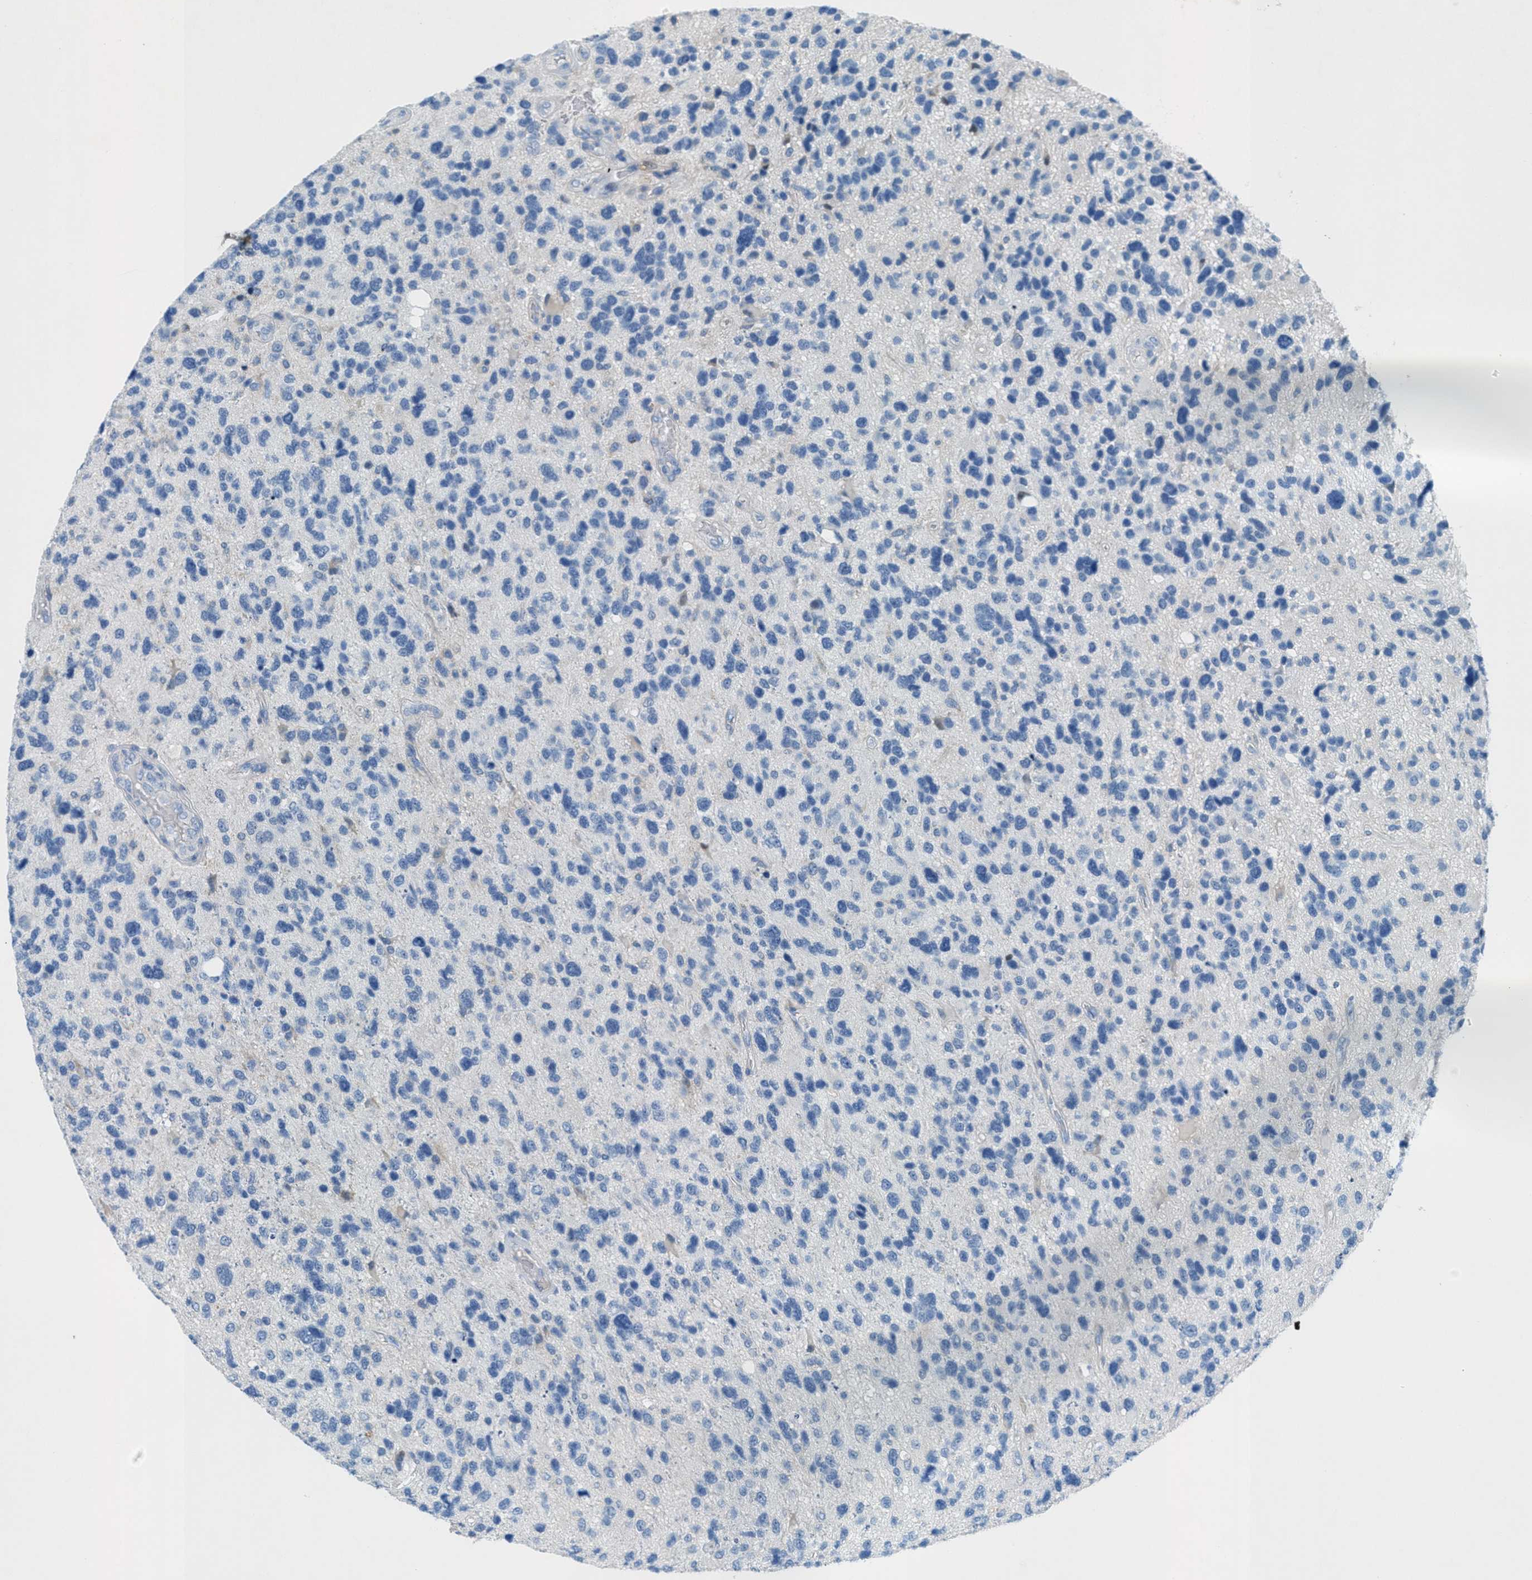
{"staining": {"intensity": "negative", "quantity": "none", "location": "none"}, "tissue": "glioma", "cell_type": "Tumor cells", "image_type": "cancer", "snomed": [{"axis": "morphology", "description": "Glioma, malignant, High grade"}, {"axis": "topography", "description": "Brain"}], "caption": "Immunohistochemical staining of human malignant glioma (high-grade) displays no significant positivity in tumor cells. (Brightfield microscopy of DAB (3,3'-diaminobenzidine) immunohistochemistry at high magnification).", "gene": "GALNT17", "patient": {"sex": "female", "age": 58}}